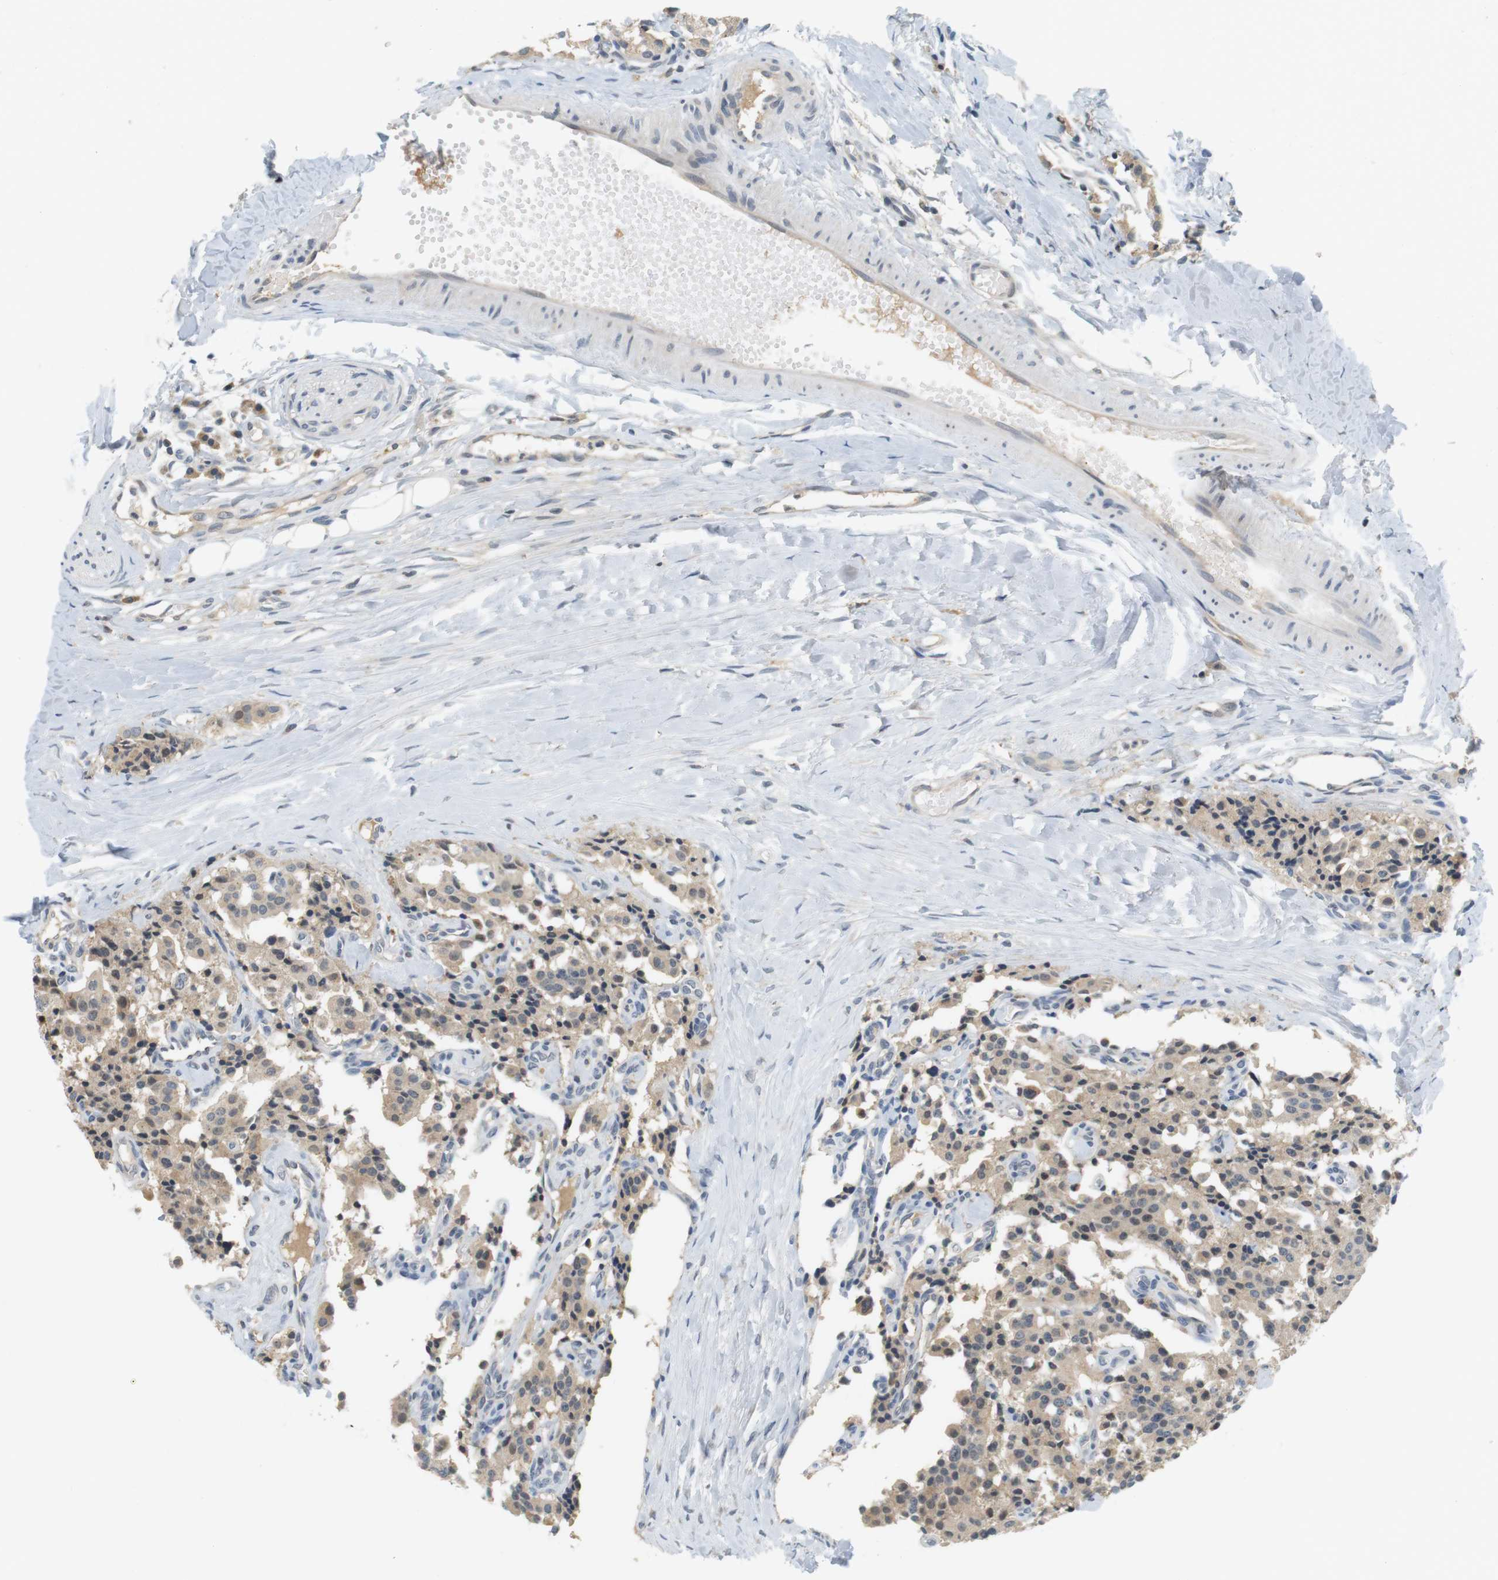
{"staining": {"intensity": "weak", "quantity": ">75%", "location": "cytoplasmic/membranous"}, "tissue": "carcinoid", "cell_type": "Tumor cells", "image_type": "cancer", "snomed": [{"axis": "morphology", "description": "Carcinoid, malignant, NOS"}, {"axis": "topography", "description": "Lung"}], "caption": "Tumor cells demonstrate weak cytoplasmic/membranous positivity in approximately >75% of cells in carcinoid. (IHC, brightfield microscopy, high magnification).", "gene": "WNT7A", "patient": {"sex": "male", "age": 30}}